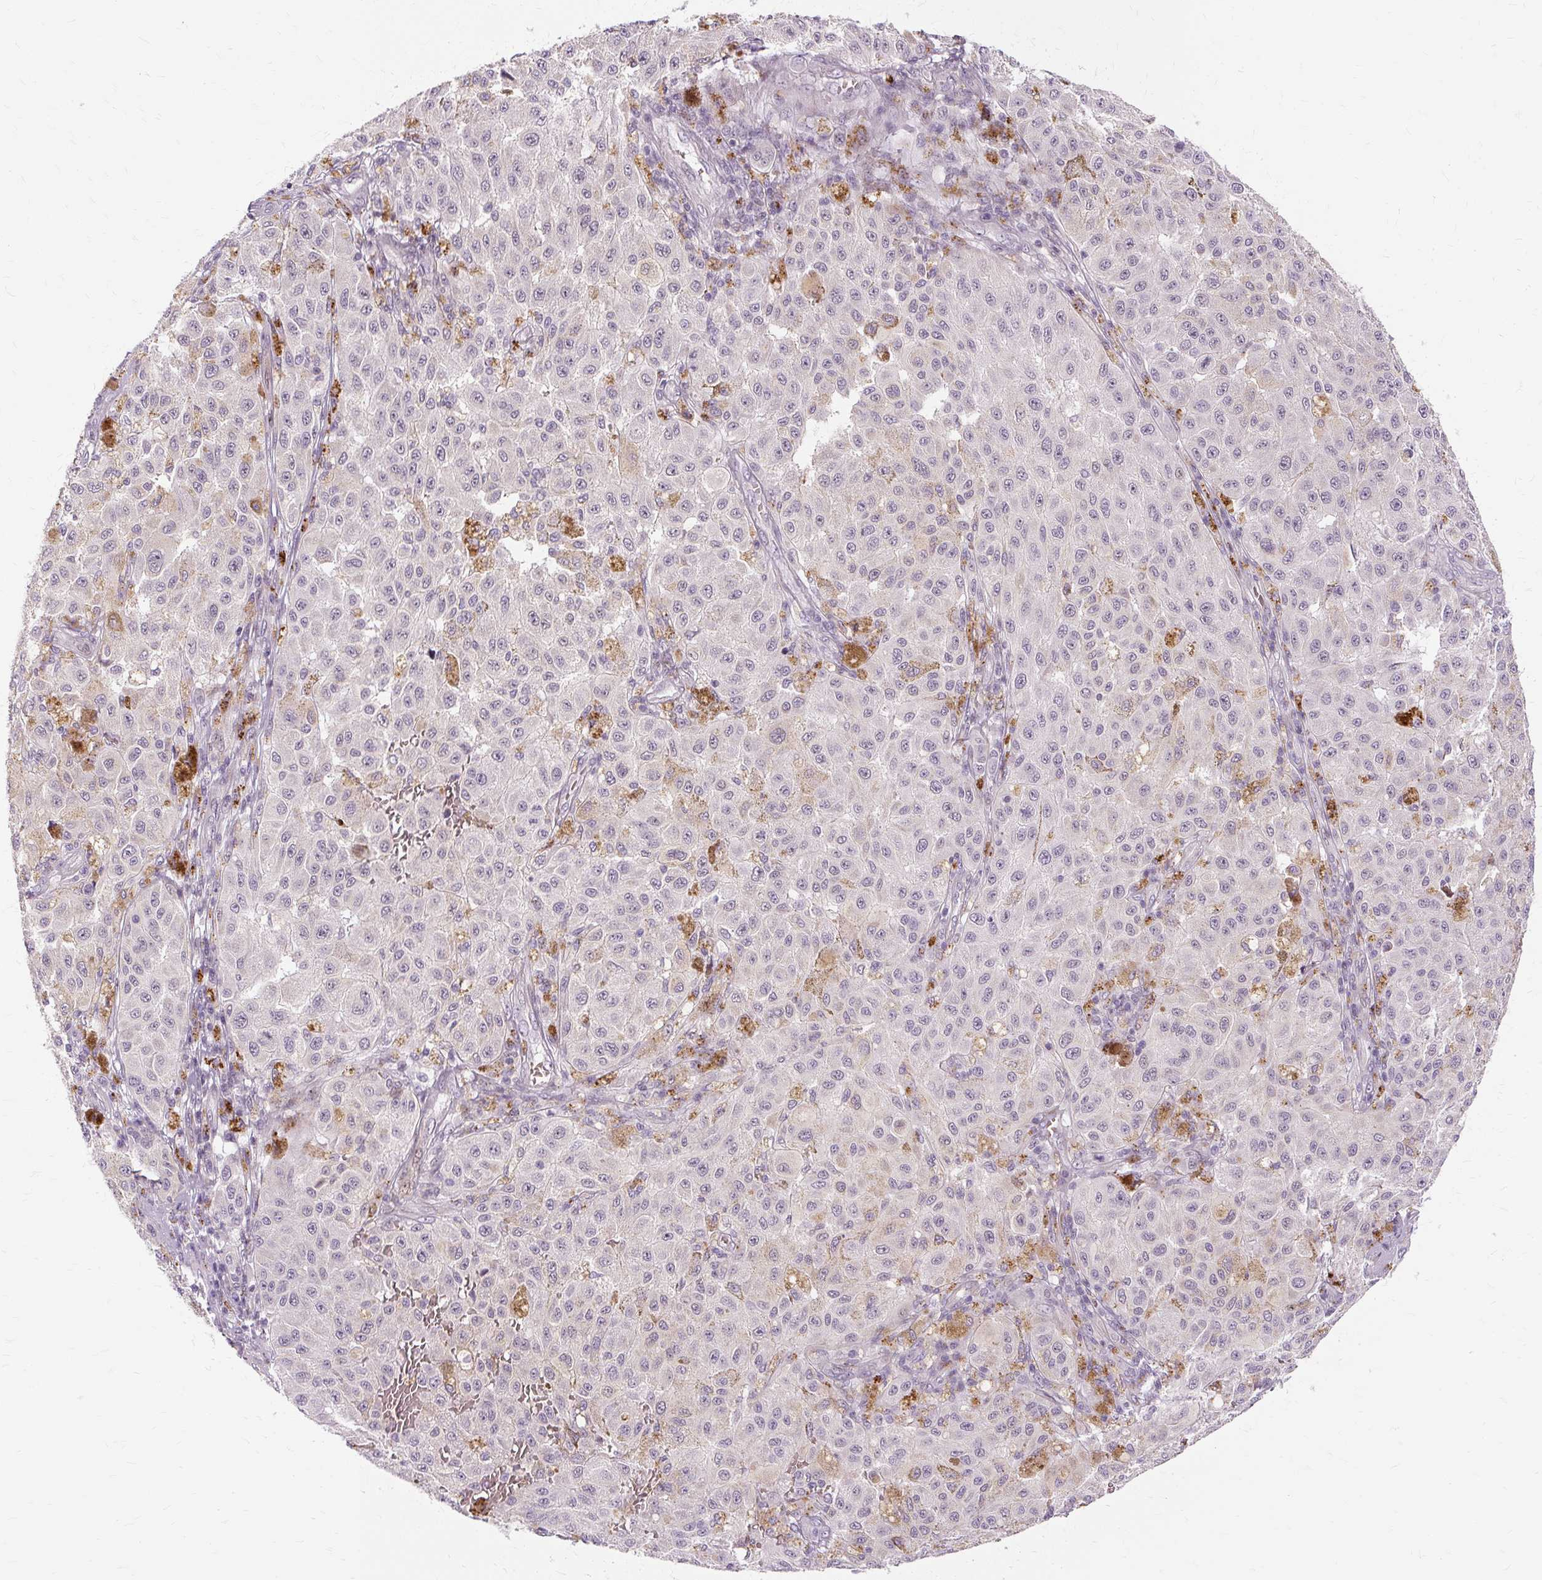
{"staining": {"intensity": "weak", "quantity": "<25%", "location": "cytoplasmic/membranous"}, "tissue": "melanoma", "cell_type": "Tumor cells", "image_type": "cancer", "snomed": [{"axis": "morphology", "description": "Malignant melanoma, NOS"}, {"axis": "topography", "description": "Skin"}], "caption": "The immunohistochemistry histopathology image has no significant positivity in tumor cells of melanoma tissue.", "gene": "MMACHC", "patient": {"sex": "female", "age": 64}}